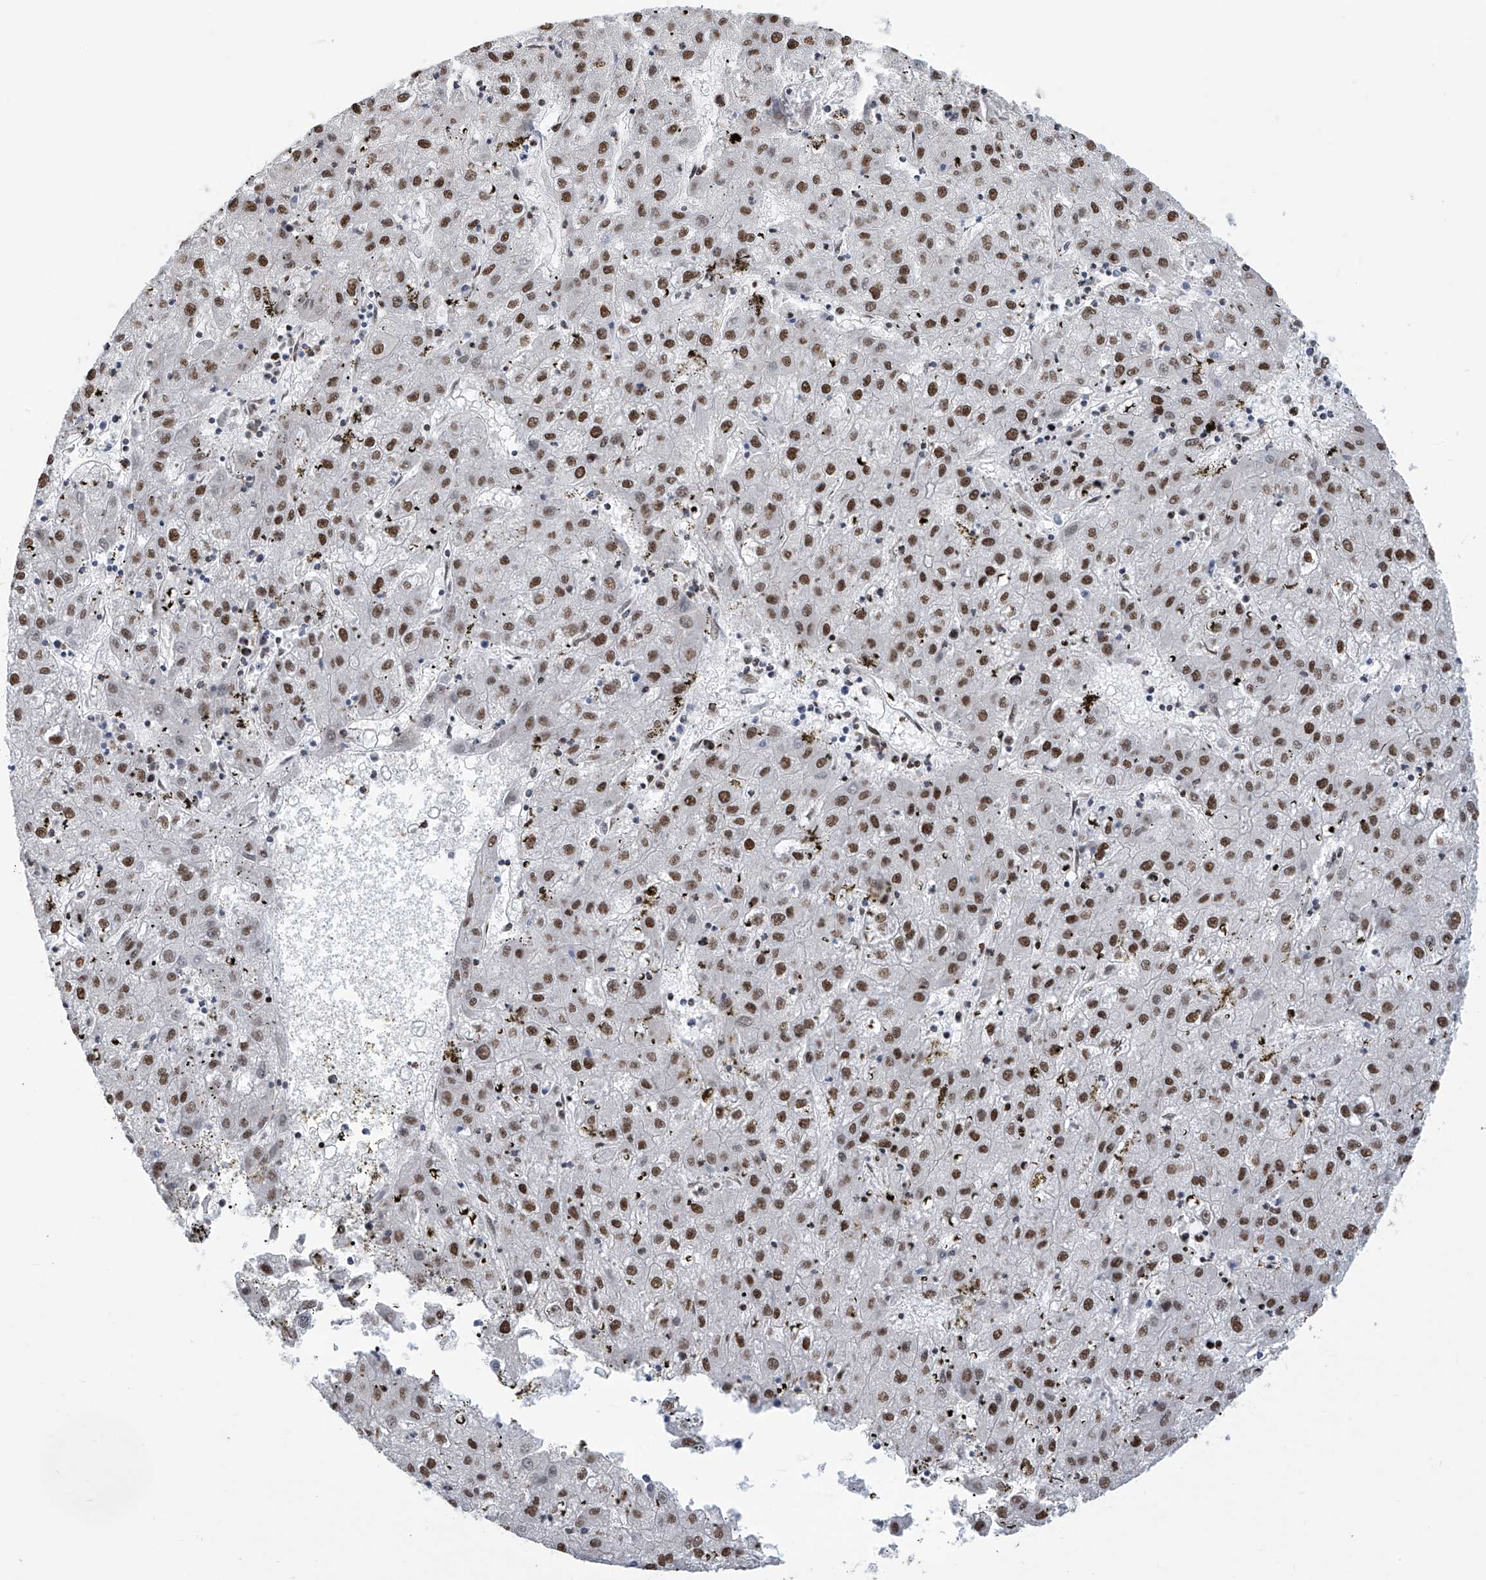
{"staining": {"intensity": "strong", "quantity": ">75%", "location": "nuclear"}, "tissue": "liver cancer", "cell_type": "Tumor cells", "image_type": "cancer", "snomed": [{"axis": "morphology", "description": "Carcinoma, Hepatocellular, NOS"}, {"axis": "topography", "description": "Liver"}], "caption": "Immunohistochemistry (IHC) (DAB (3,3'-diaminobenzidine)) staining of liver cancer displays strong nuclear protein positivity in approximately >75% of tumor cells.", "gene": "APLF", "patient": {"sex": "male", "age": 72}}